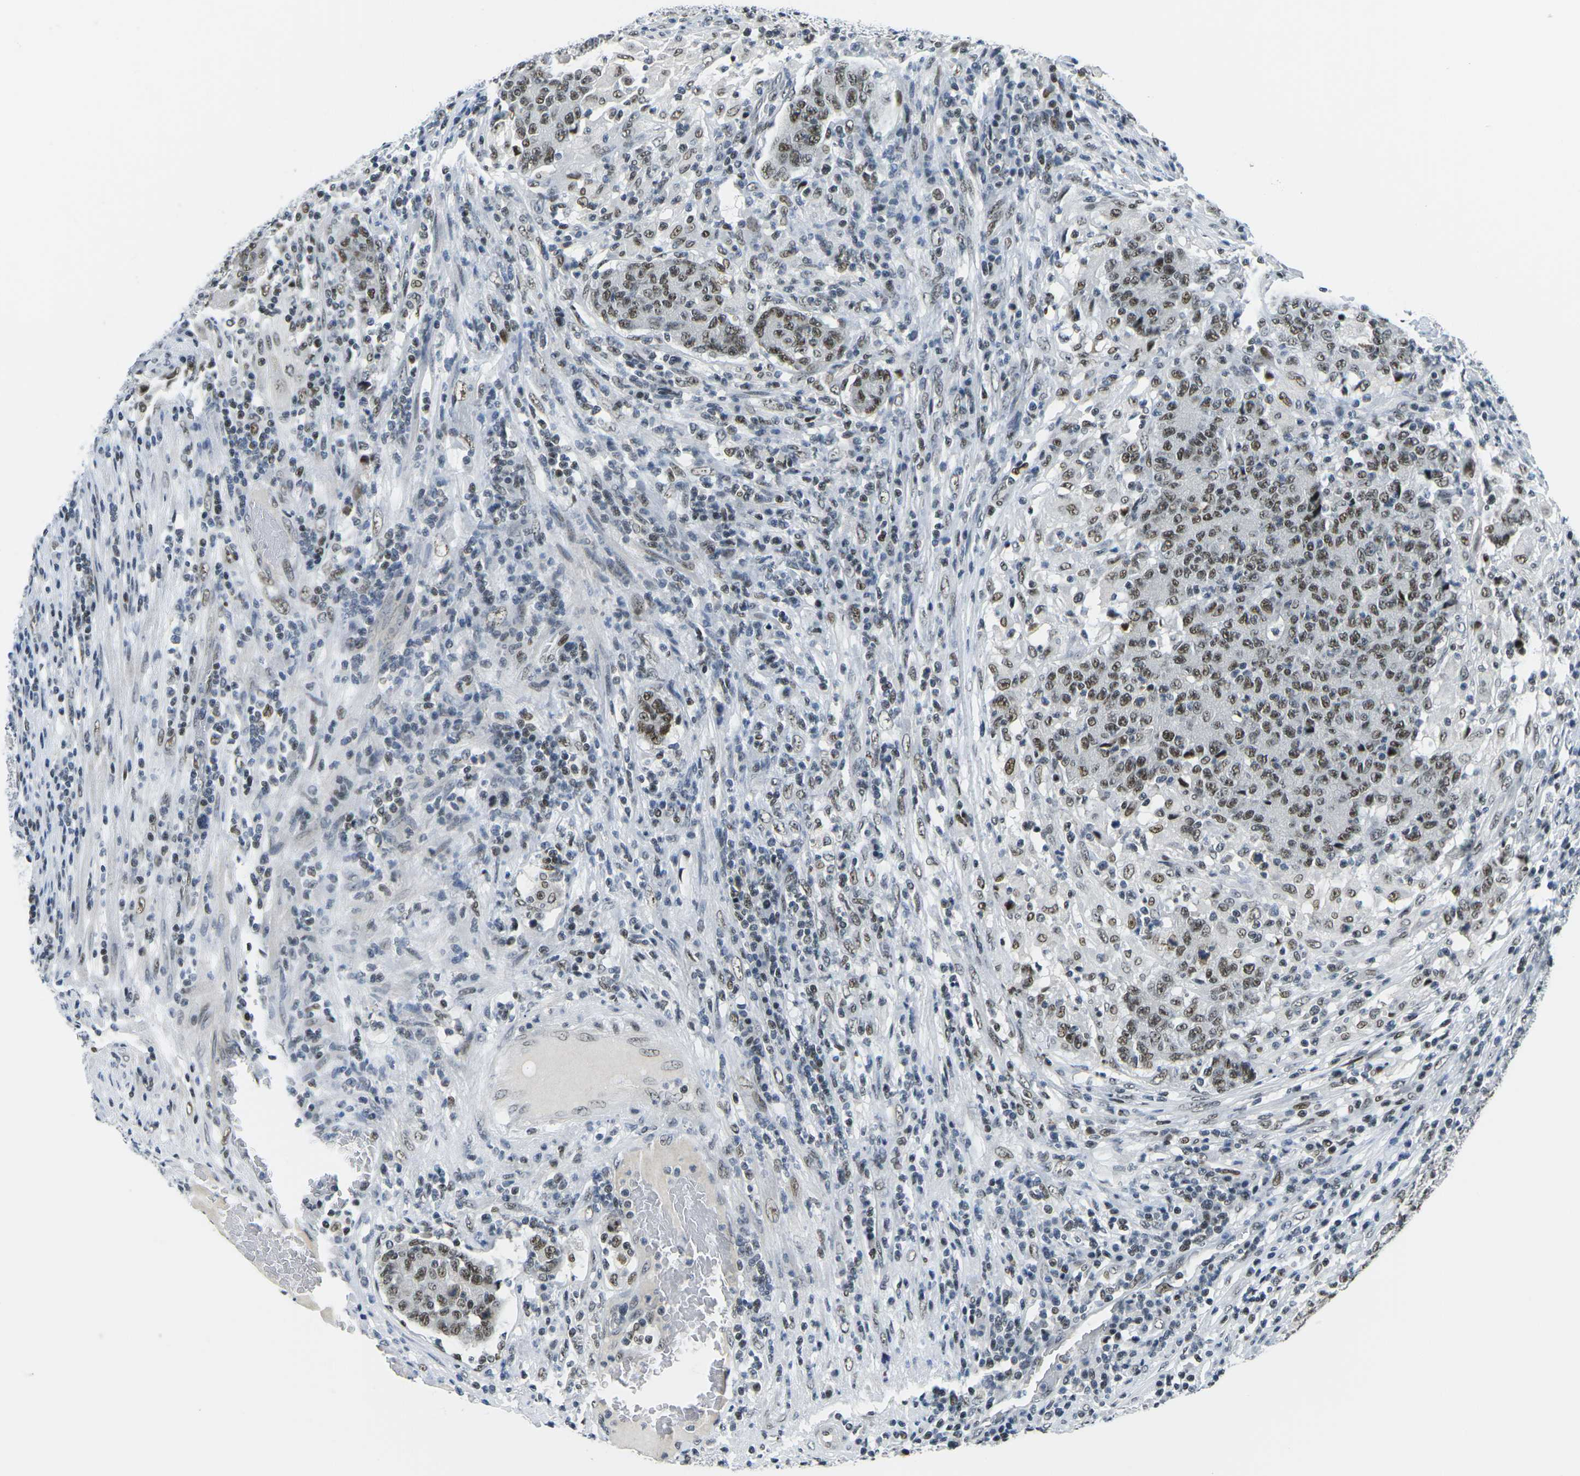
{"staining": {"intensity": "moderate", "quantity": ">75%", "location": "nuclear"}, "tissue": "colorectal cancer", "cell_type": "Tumor cells", "image_type": "cancer", "snomed": [{"axis": "morphology", "description": "Normal tissue, NOS"}, {"axis": "morphology", "description": "Adenocarcinoma, NOS"}, {"axis": "topography", "description": "Colon"}], "caption": "An IHC photomicrograph of neoplastic tissue is shown. Protein staining in brown labels moderate nuclear positivity in colorectal cancer within tumor cells.", "gene": "PRPF8", "patient": {"sex": "female", "age": 75}}